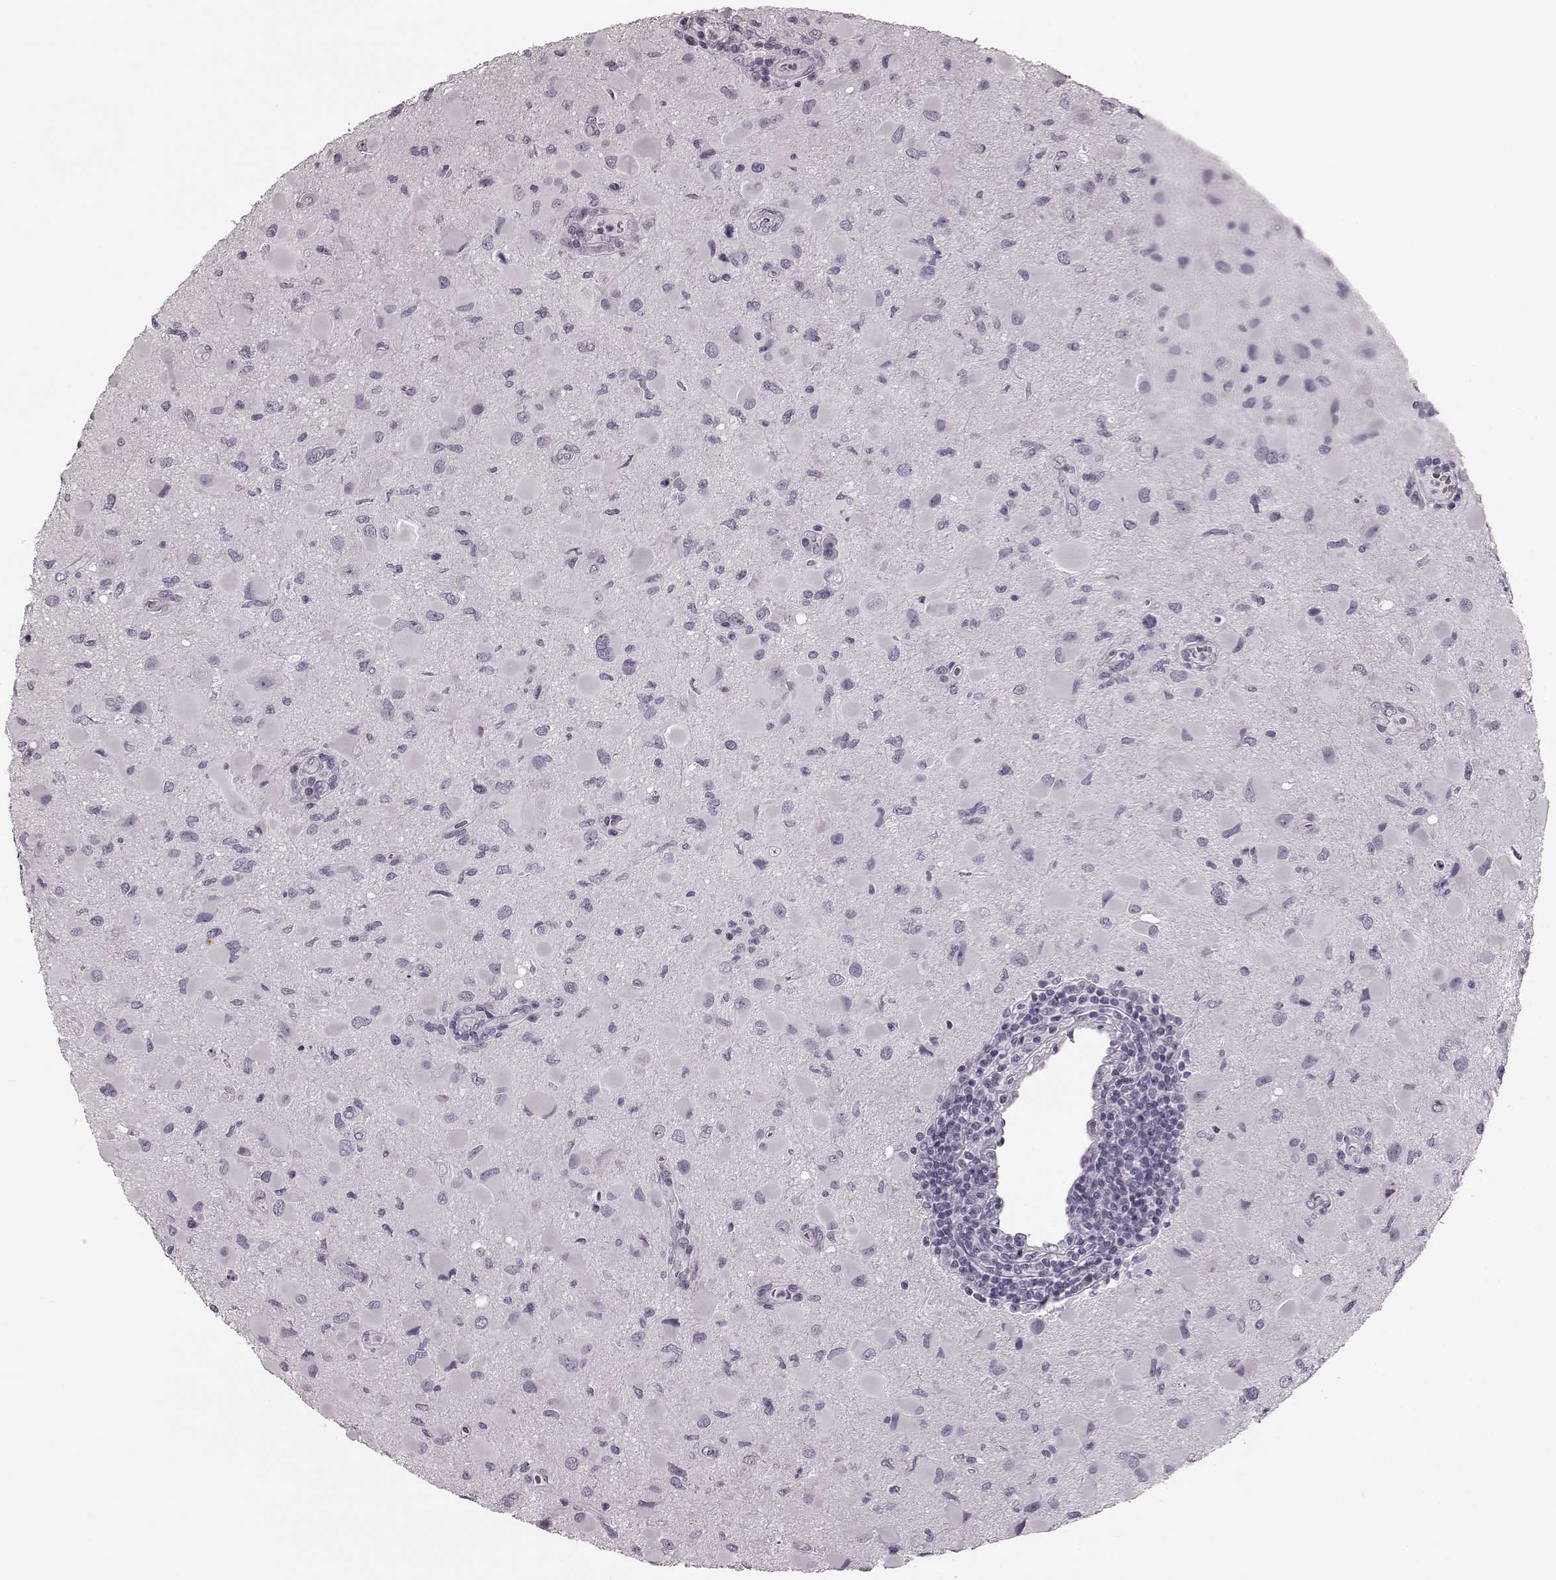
{"staining": {"intensity": "negative", "quantity": "none", "location": "none"}, "tissue": "glioma", "cell_type": "Tumor cells", "image_type": "cancer", "snomed": [{"axis": "morphology", "description": "Glioma, malignant, Low grade"}, {"axis": "topography", "description": "Brain"}], "caption": "The photomicrograph demonstrates no significant positivity in tumor cells of glioma.", "gene": "TRPM1", "patient": {"sex": "female", "age": 32}}